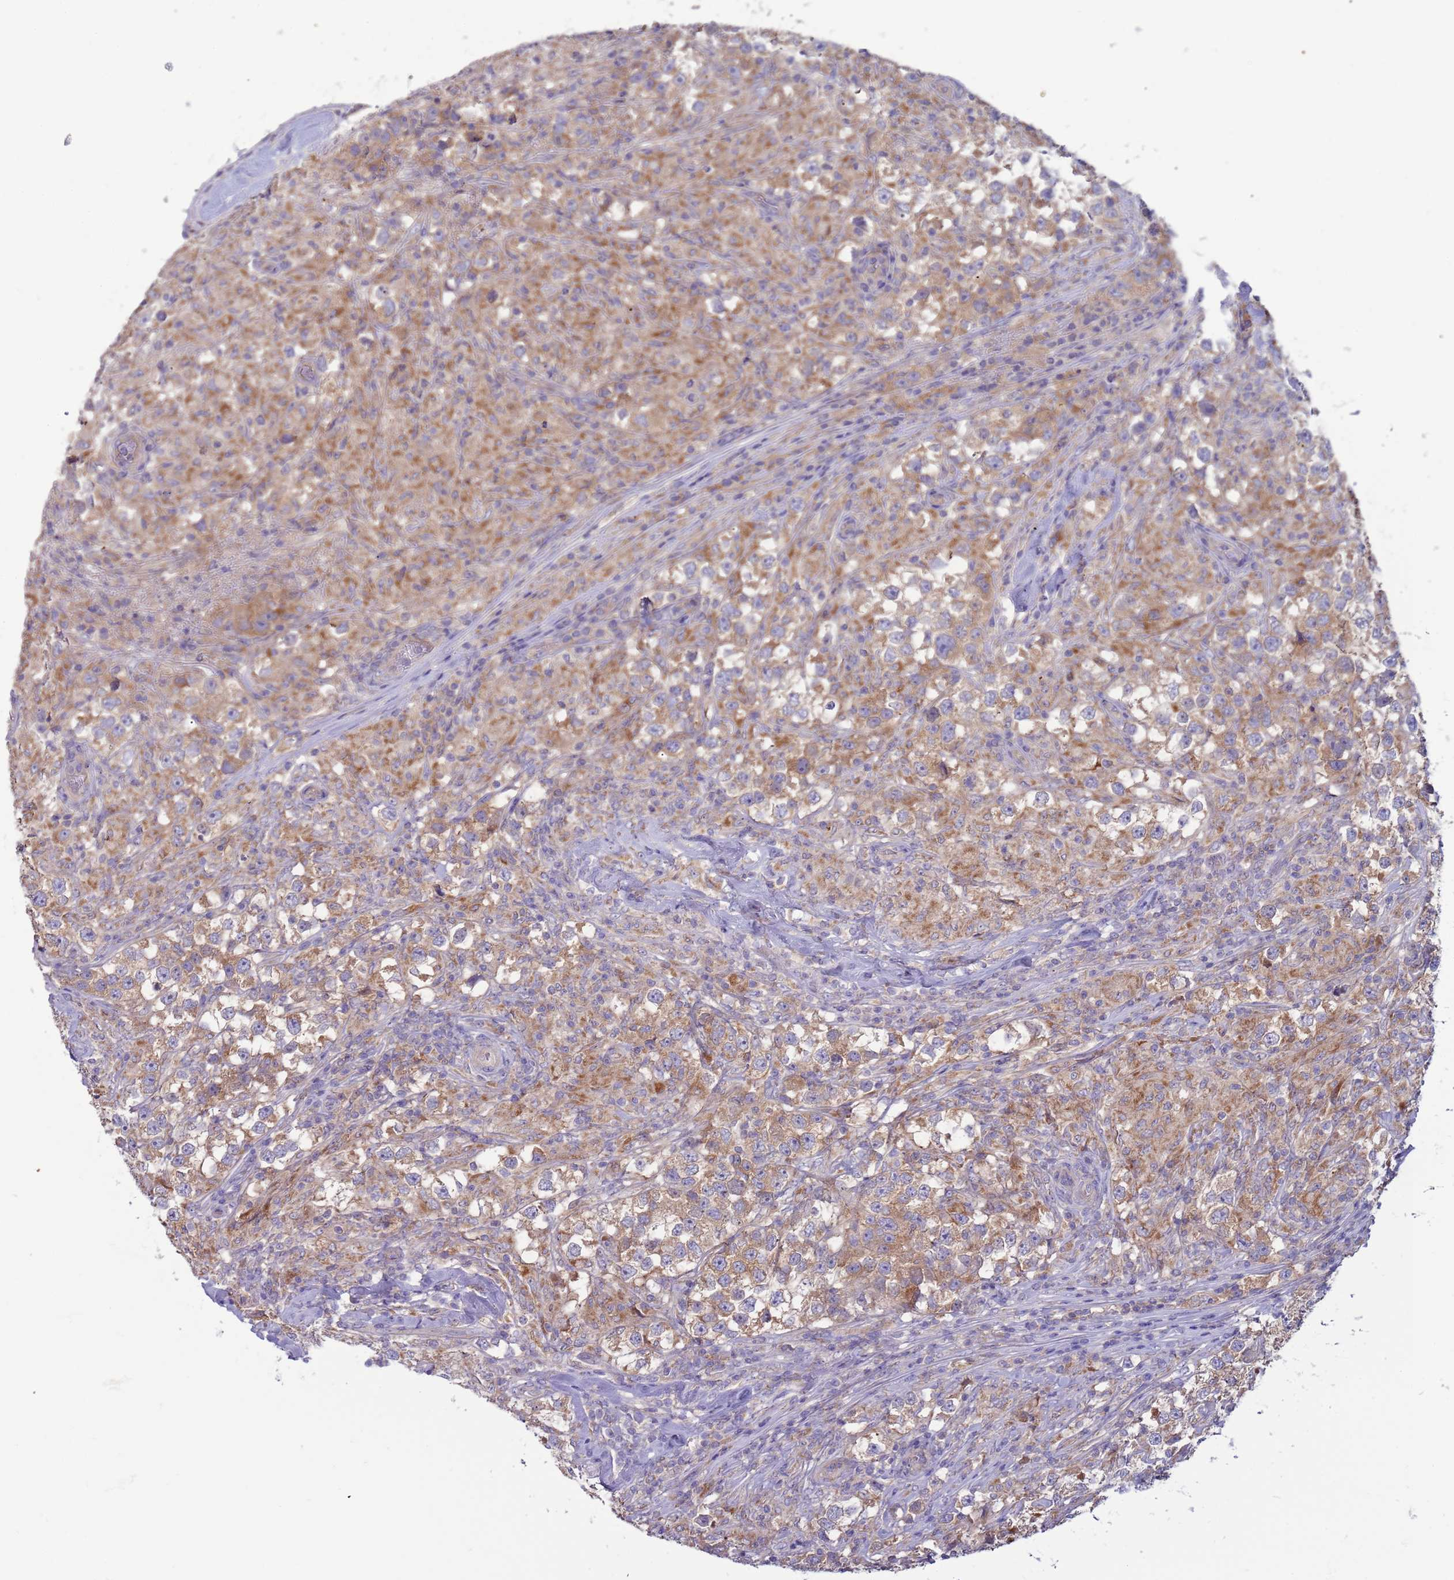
{"staining": {"intensity": "moderate", "quantity": ">75%", "location": "cytoplasmic/membranous"}, "tissue": "testis cancer", "cell_type": "Tumor cells", "image_type": "cancer", "snomed": [{"axis": "morphology", "description": "Seminoma, NOS"}, {"axis": "topography", "description": "Testis"}], "caption": "Immunohistochemistry (IHC) staining of testis seminoma, which demonstrates medium levels of moderate cytoplasmic/membranous staining in approximately >75% of tumor cells indicating moderate cytoplasmic/membranous protein staining. The staining was performed using DAB (3,3'-diaminobenzidine) (brown) for protein detection and nuclei were counterstained in hematoxylin (blue).", "gene": "UQCRQ", "patient": {"sex": "male", "age": 46}}